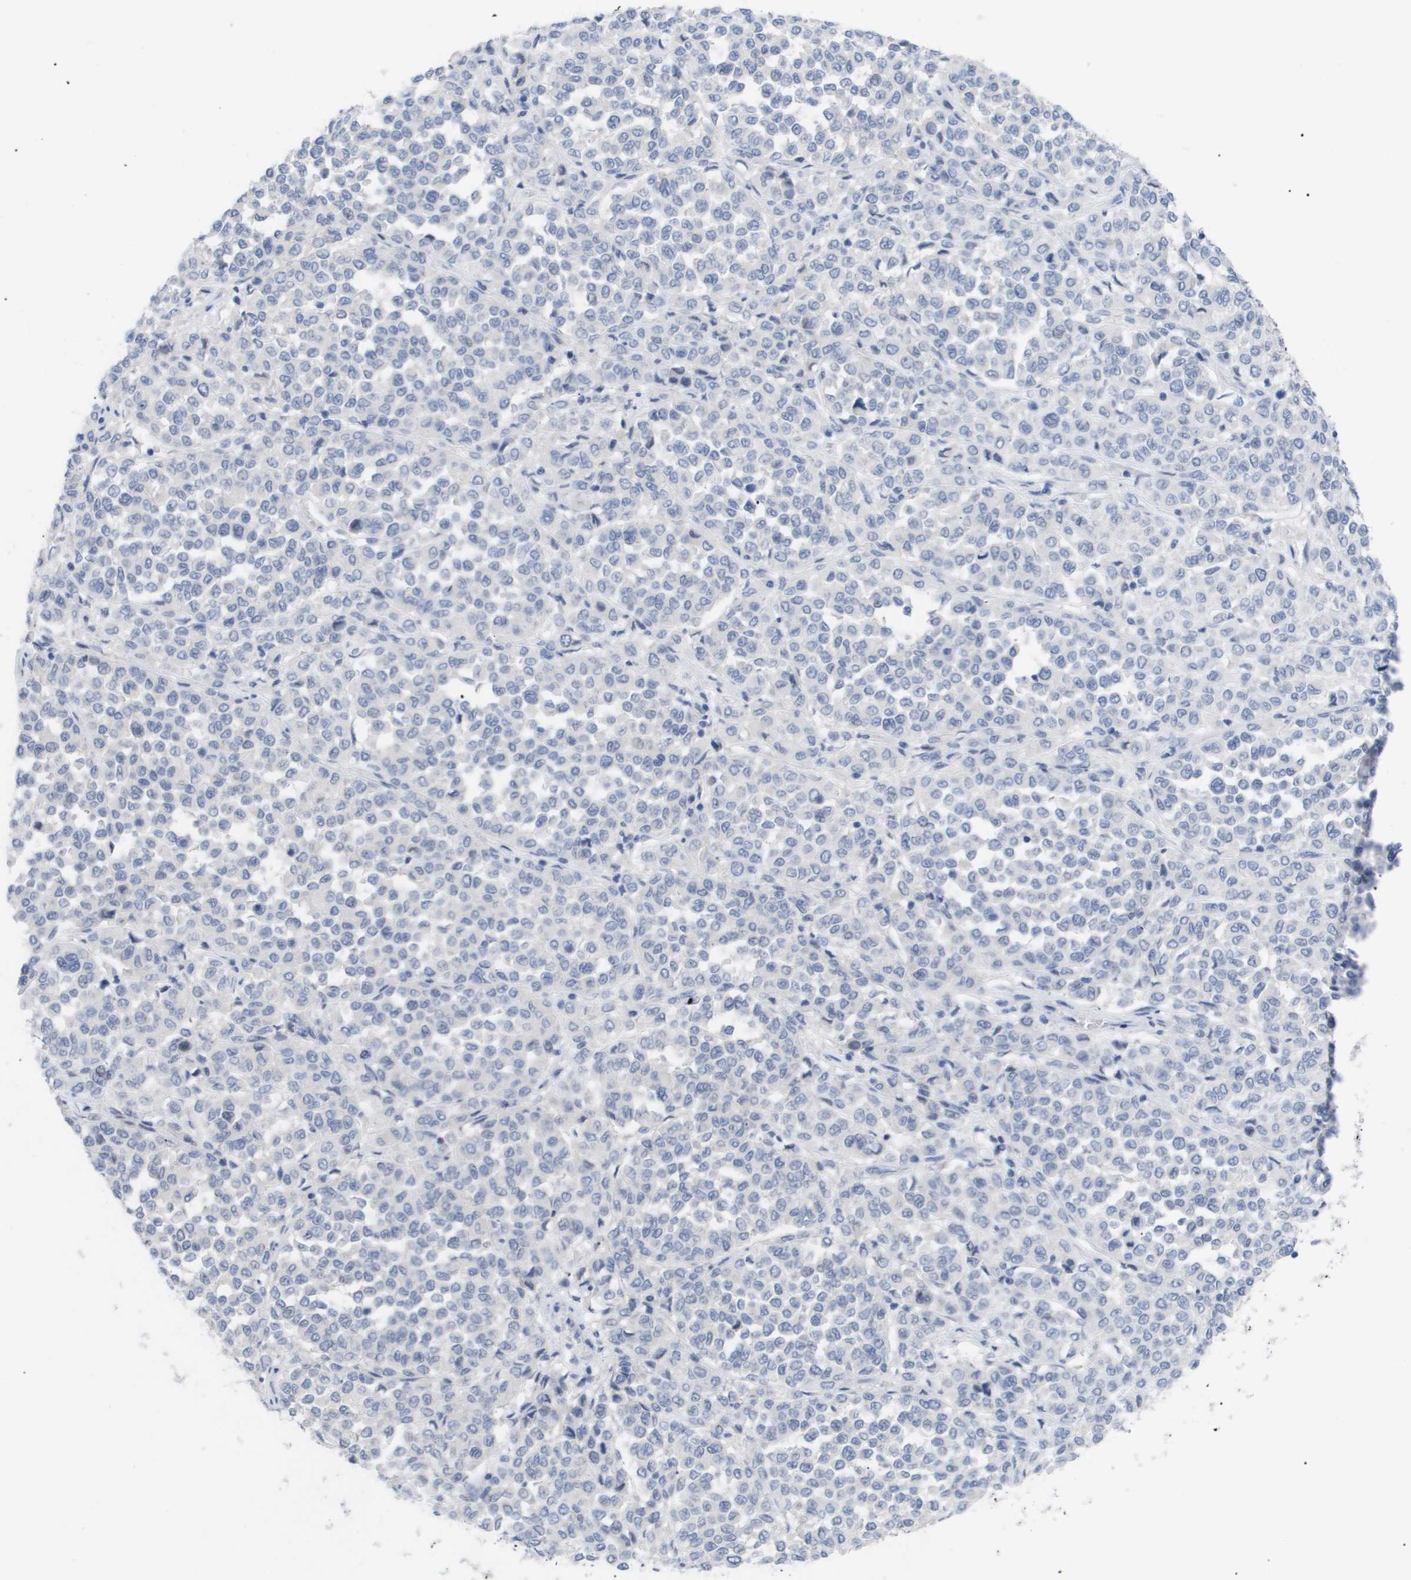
{"staining": {"intensity": "negative", "quantity": "none", "location": "none"}, "tissue": "melanoma", "cell_type": "Tumor cells", "image_type": "cancer", "snomed": [{"axis": "morphology", "description": "Malignant melanoma, Metastatic site"}, {"axis": "topography", "description": "Pancreas"}], "caption": "Tumor cells show no significant protein staining in melanoma.", "gene": "CAV3", "patient": {"sex": "female", "age": 30}}